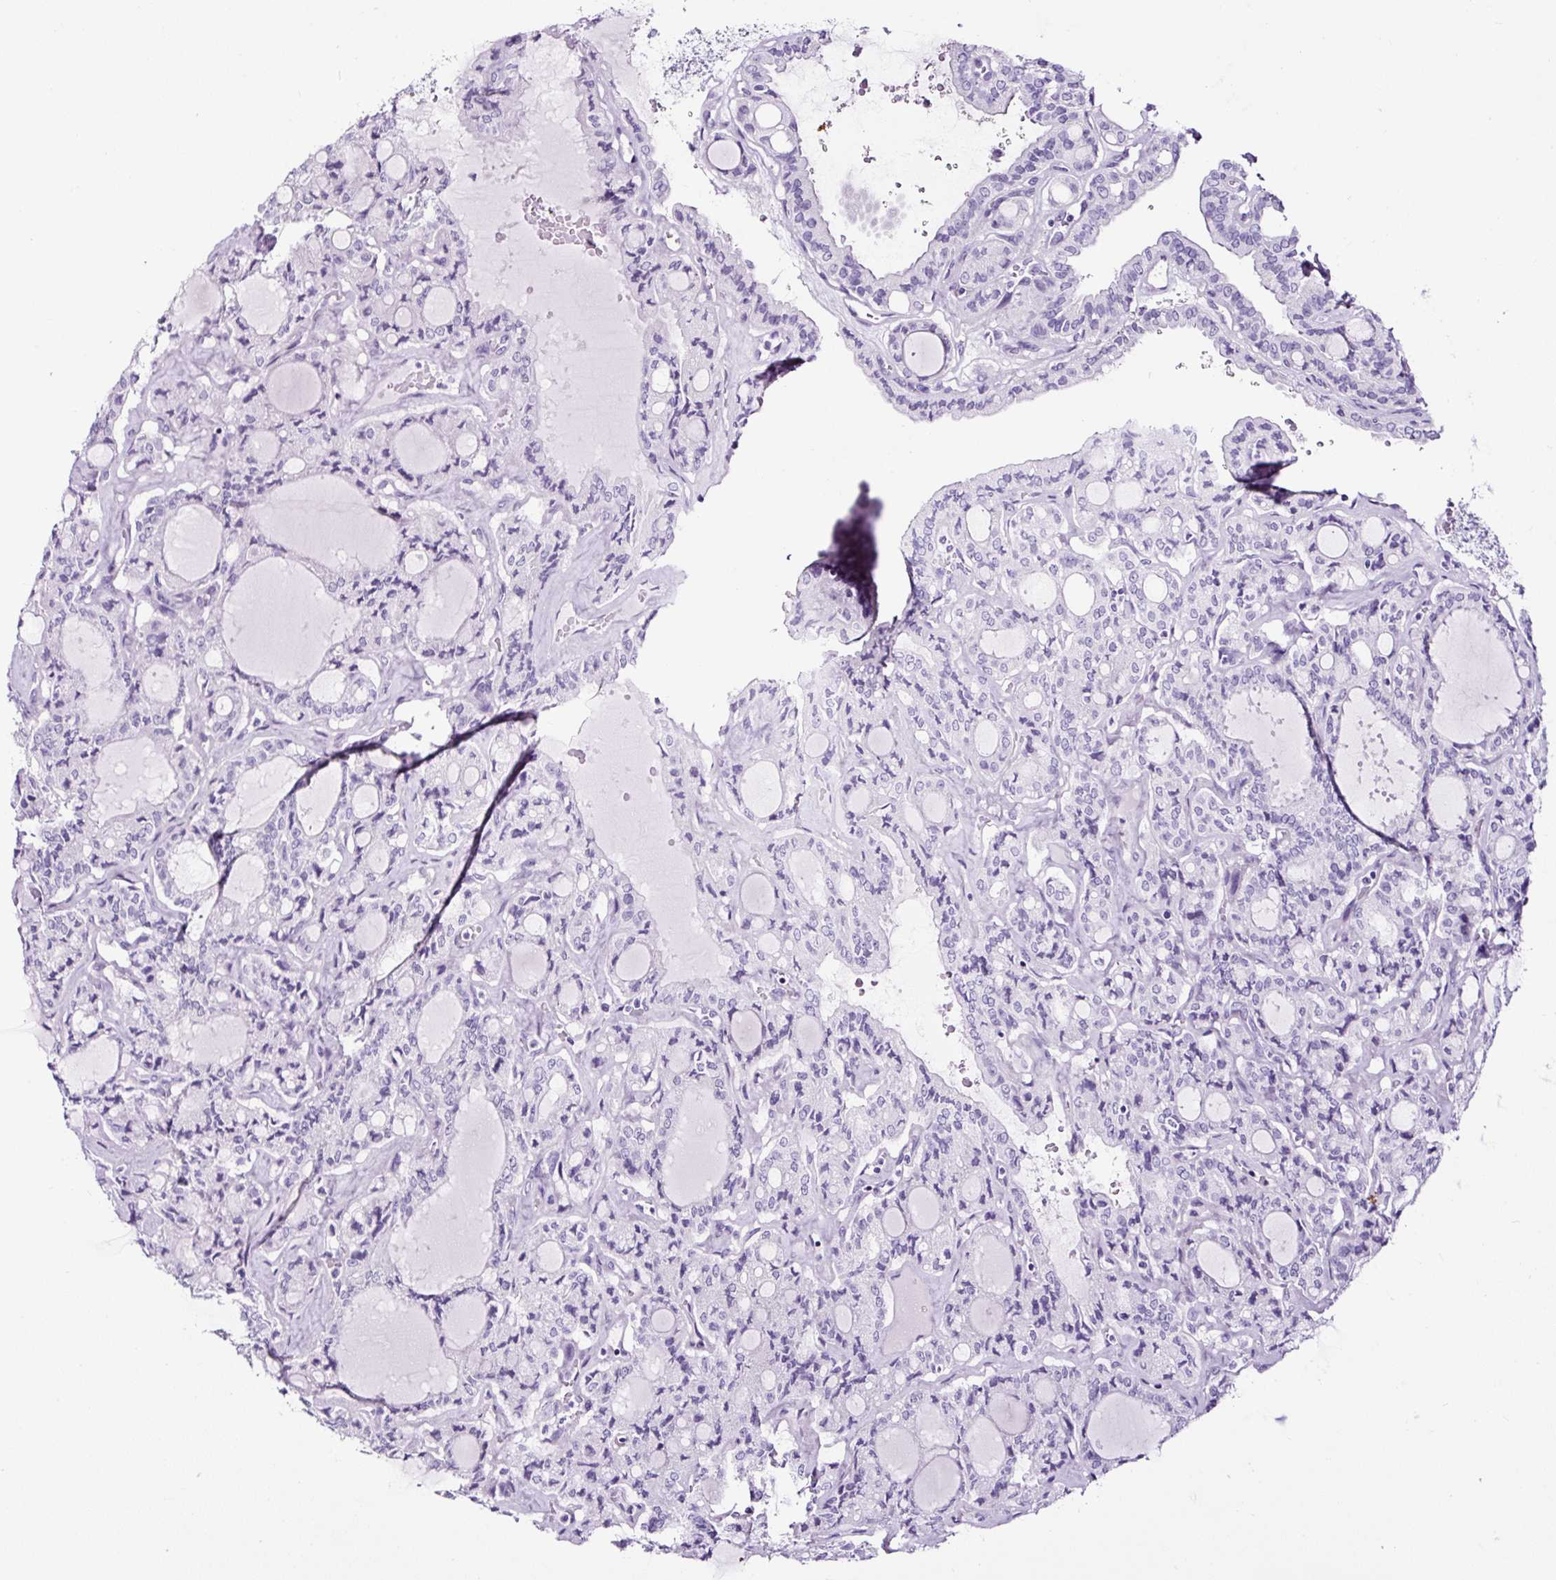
{"staining": {"intensity": "negative", "quantity": "none", "location": "none"}, "tissue": "thyroid cancer", "cell_type": "Tumor cells", "image_type": "cancer", "snomed": [{"axis": "morphology", "description": "Papillary adenocarcinoma, NOS"}, {"axis": "topography", "description": "Thyroid gland"}], "caption": "This is an IHC micrograph of human thyroid cancer. There is no expression in tumor cells.", "gene": "NPHS2", "patient": {"sex": "male", "age": 87}}